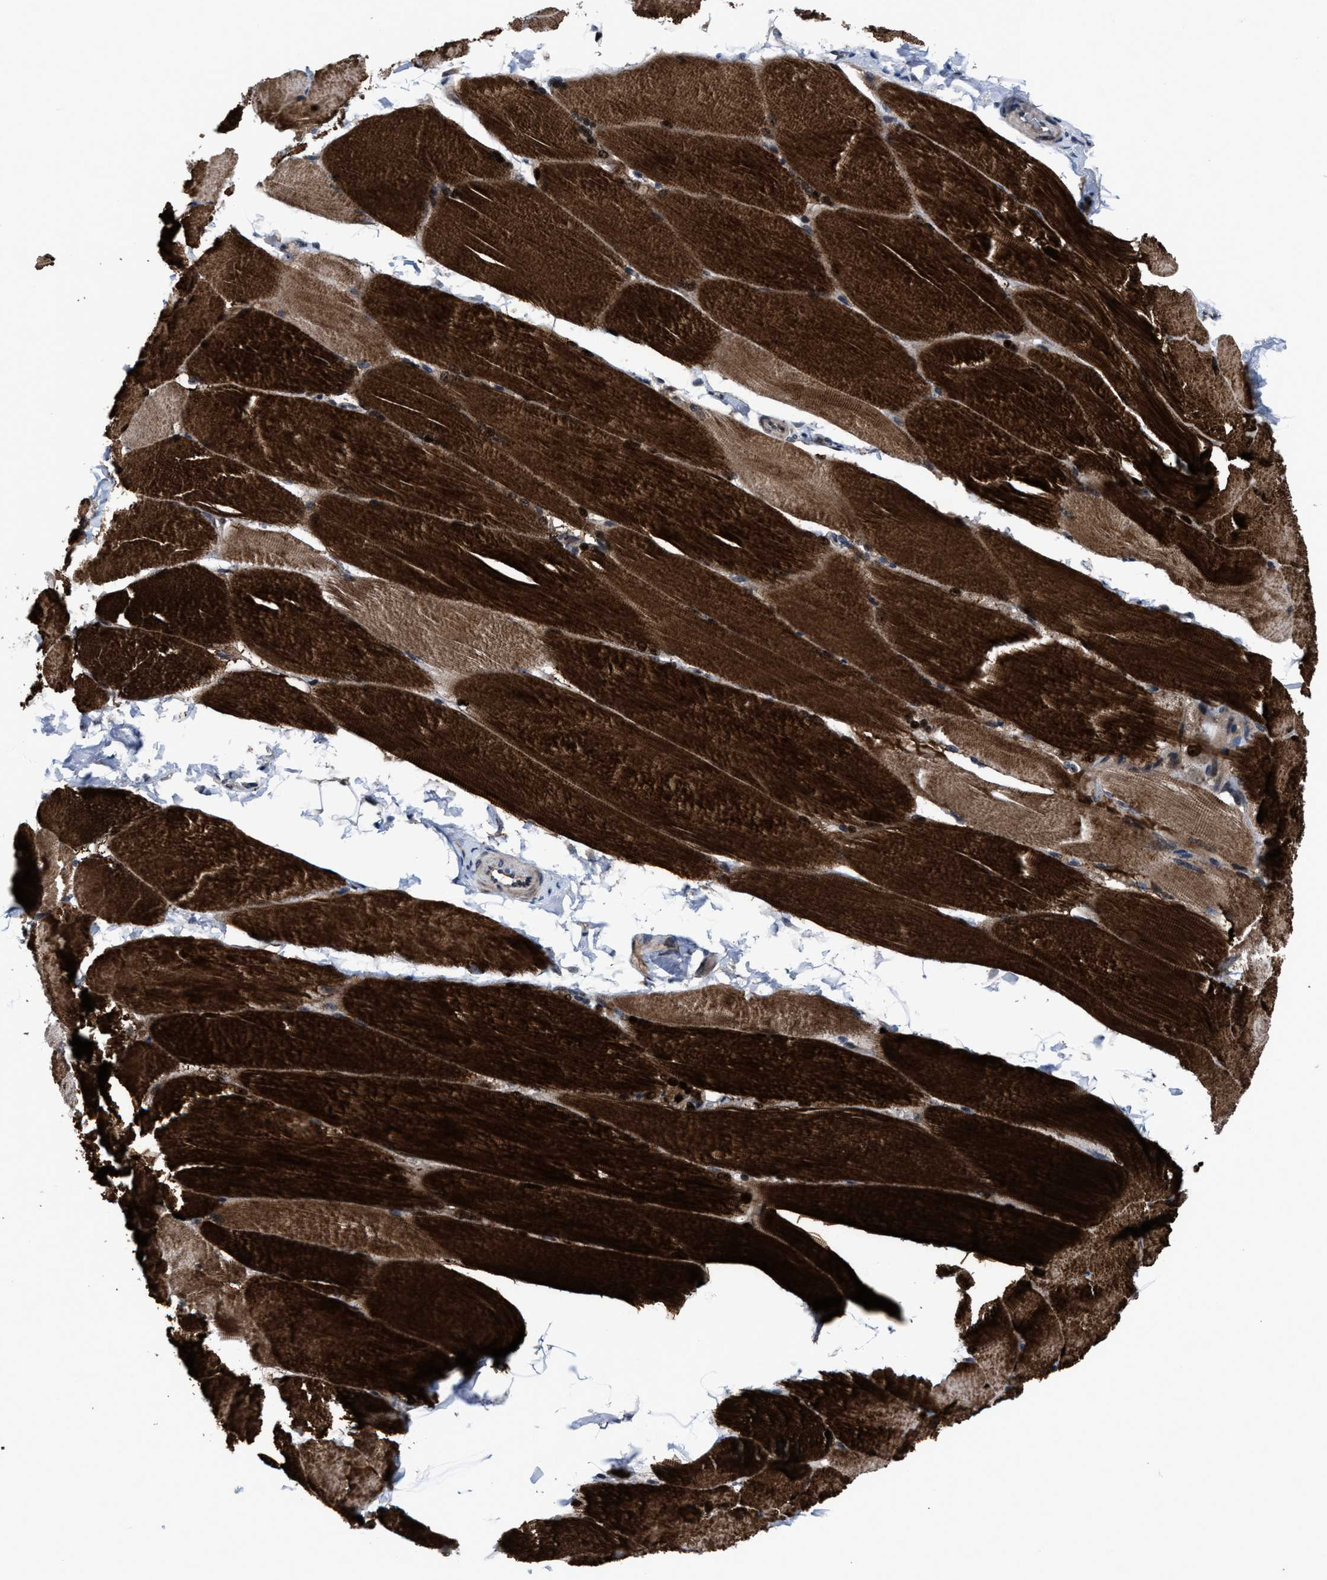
{"staining": {"intensity": "strong", "quantity": ">75%", "location": "cytoplasmic/membranous"}, "tissue": "skeletal muscle", "cell_type": "Myocytes", "image_type": "normal", "snomed": [{"axis": "morphology", "description": "Normal tissue, NOS"}, {"axis": "topography", "description": "Skin"}, {"axis": "topography", "description": "Skeletal muscle"}], "caption": "Immunohistochemistry (IHC) (DAB (3,3'-diaminobenzidine)) staining of normal skeletal muscle exhibits strong cytoplasmic/membranous protein expression in approximately >75% of myocytes. The staining is performed using DAB (3,3'-diaminobenzidine) brown chromogen to label protein expression. The nuclei are counter-stained blue using hematoxylin.", "gene": "HAUS6", "patient": {"sex": "male", "age": 83}}